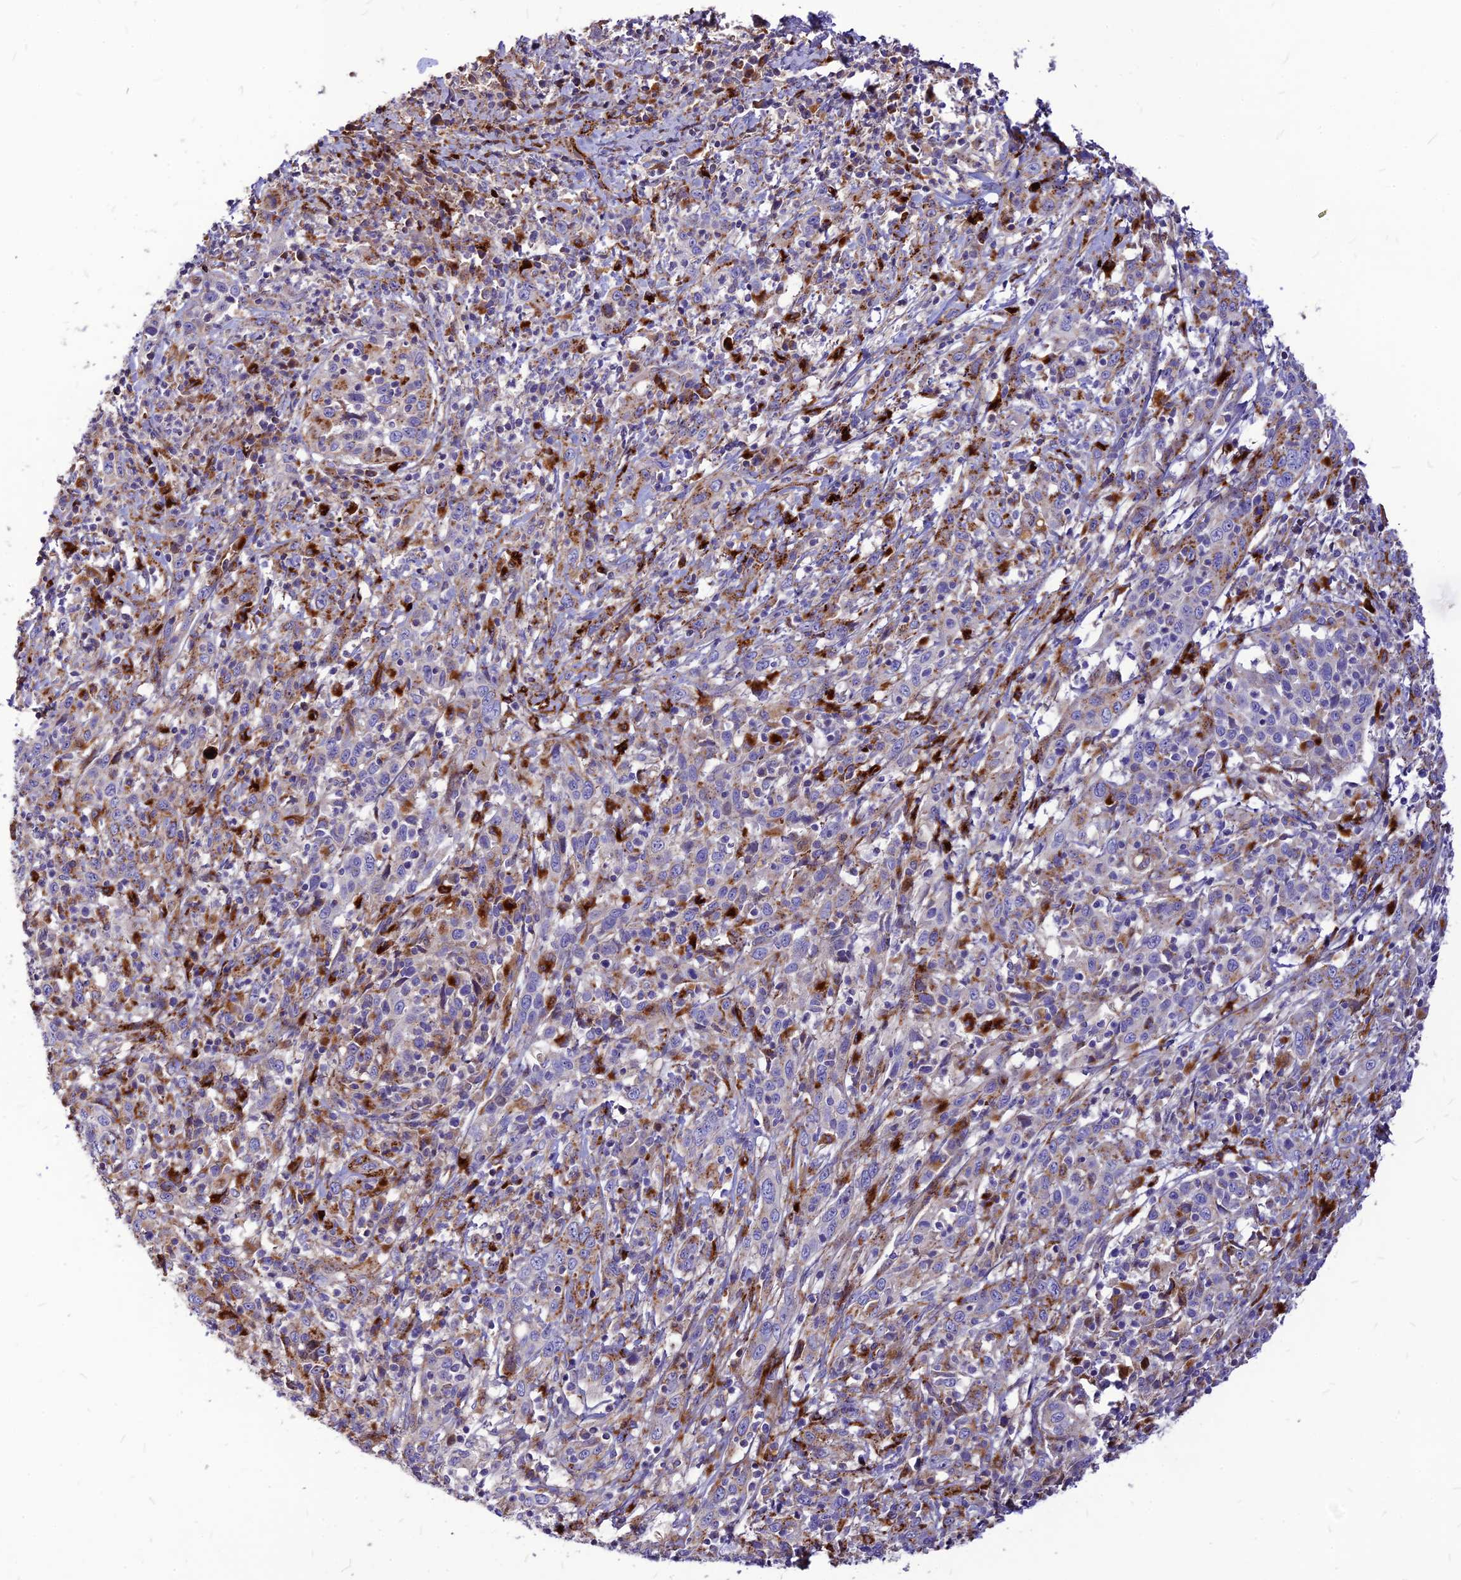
{"staining": {"intensity": "moderate", "quantity": "<25%", "location": "cytoplasmic/membranous"}, "tissue": "cervical cancer", "cell_type": "Tumor cells", "image_type": "cancer", "snomed": [{"axis": "morphology", "description": "Squamous cell carcinoma, NOS"}, {"axis": "topography", "description": "Cervix"}], "caption": "Immunohistochemistry (IHC) (DAB) staining of cervical cancer (squamous cell carcinoma) demonstrates moderate cytoplasmic/membranous protein staining in approximately <25% of tumor cells. The protein is shown in brown color, while the nuclei are stained blue.", "gene": "RIMOC1", "patient": {"sex": "female", "age": 46}}